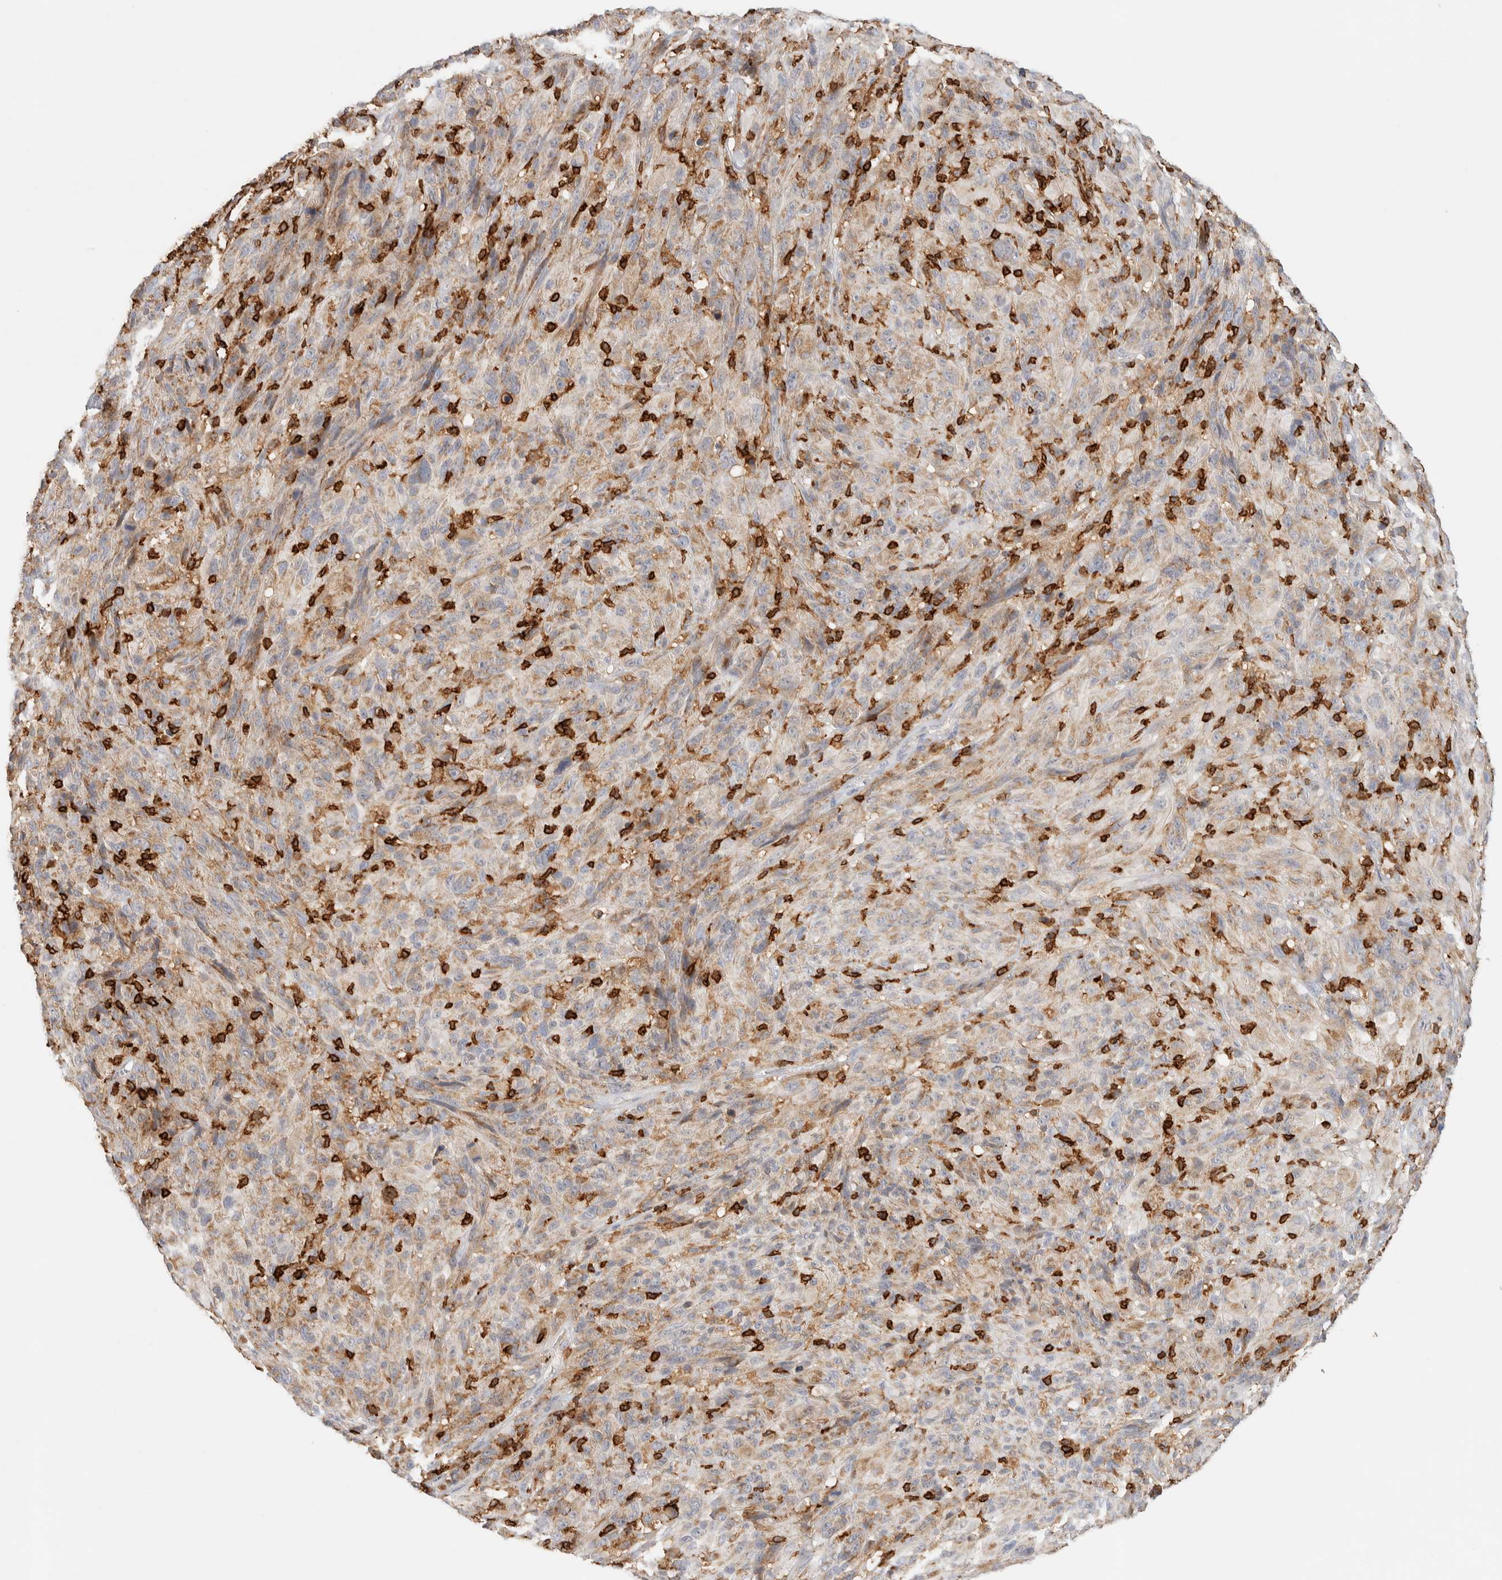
{"staining": {"intensity": "weak", "quantity": "<25%", "location": "cytoplasmic/membranous"}, "tissue": "melanoma", "cell_type": "Tumor cells", "image_type": "cancer", "snomed": [{"axis": "morphology", "description": "Malignant melanoma, NOS"}, {"axis": "topography", "description": "Skin of head"}], "caption": "Tumor cells show no significant protein staining in melanoma.", "gene": "RUNDC1", "patient": {"sex": "male", "age": 96}}